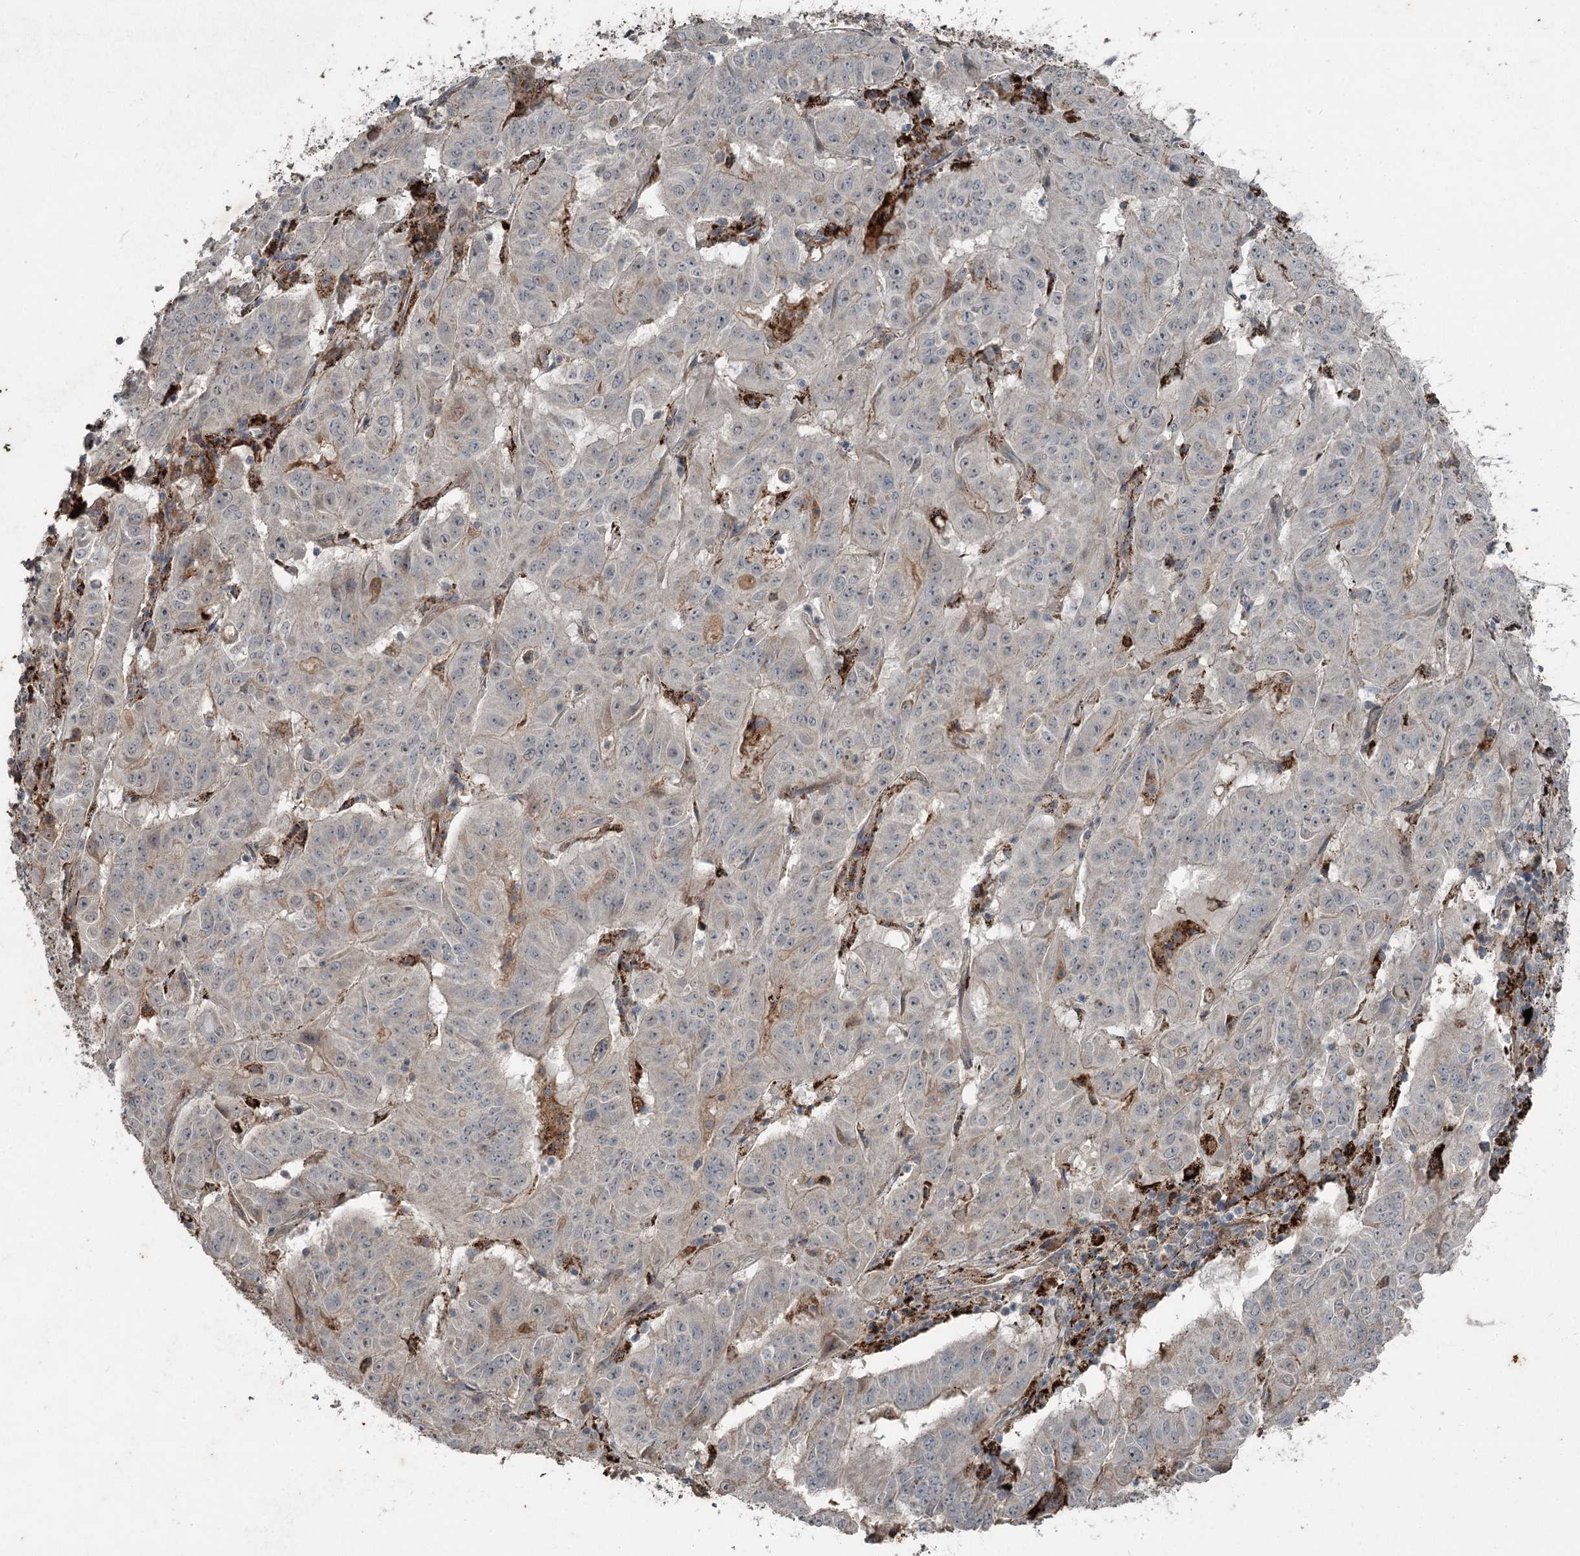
{"staining": {"intensity": "moderate", "quantity": "<25%", "location": "cytoplasmic/membranous"}, "tissue": "pancreatic cancer", "cell_type": "Tumor cells", "image_type": "cancer", "snomed": [{"axis": "morphology", "description": "Adenocarcinoma, NOS"}, {"axis": "topography", "description": "Pancreas"}], "caption": "This photomicrograph reveals pancreatic adenocarcinoma stained with IHC to label a protein in brown. The cytoplasmic/membranous of tumor cells show moderate positivity for the protein. Nuclei are counter-stained blue.", "gene": "SLC39A8", "patient": {"sex": "male", "age": 63}}